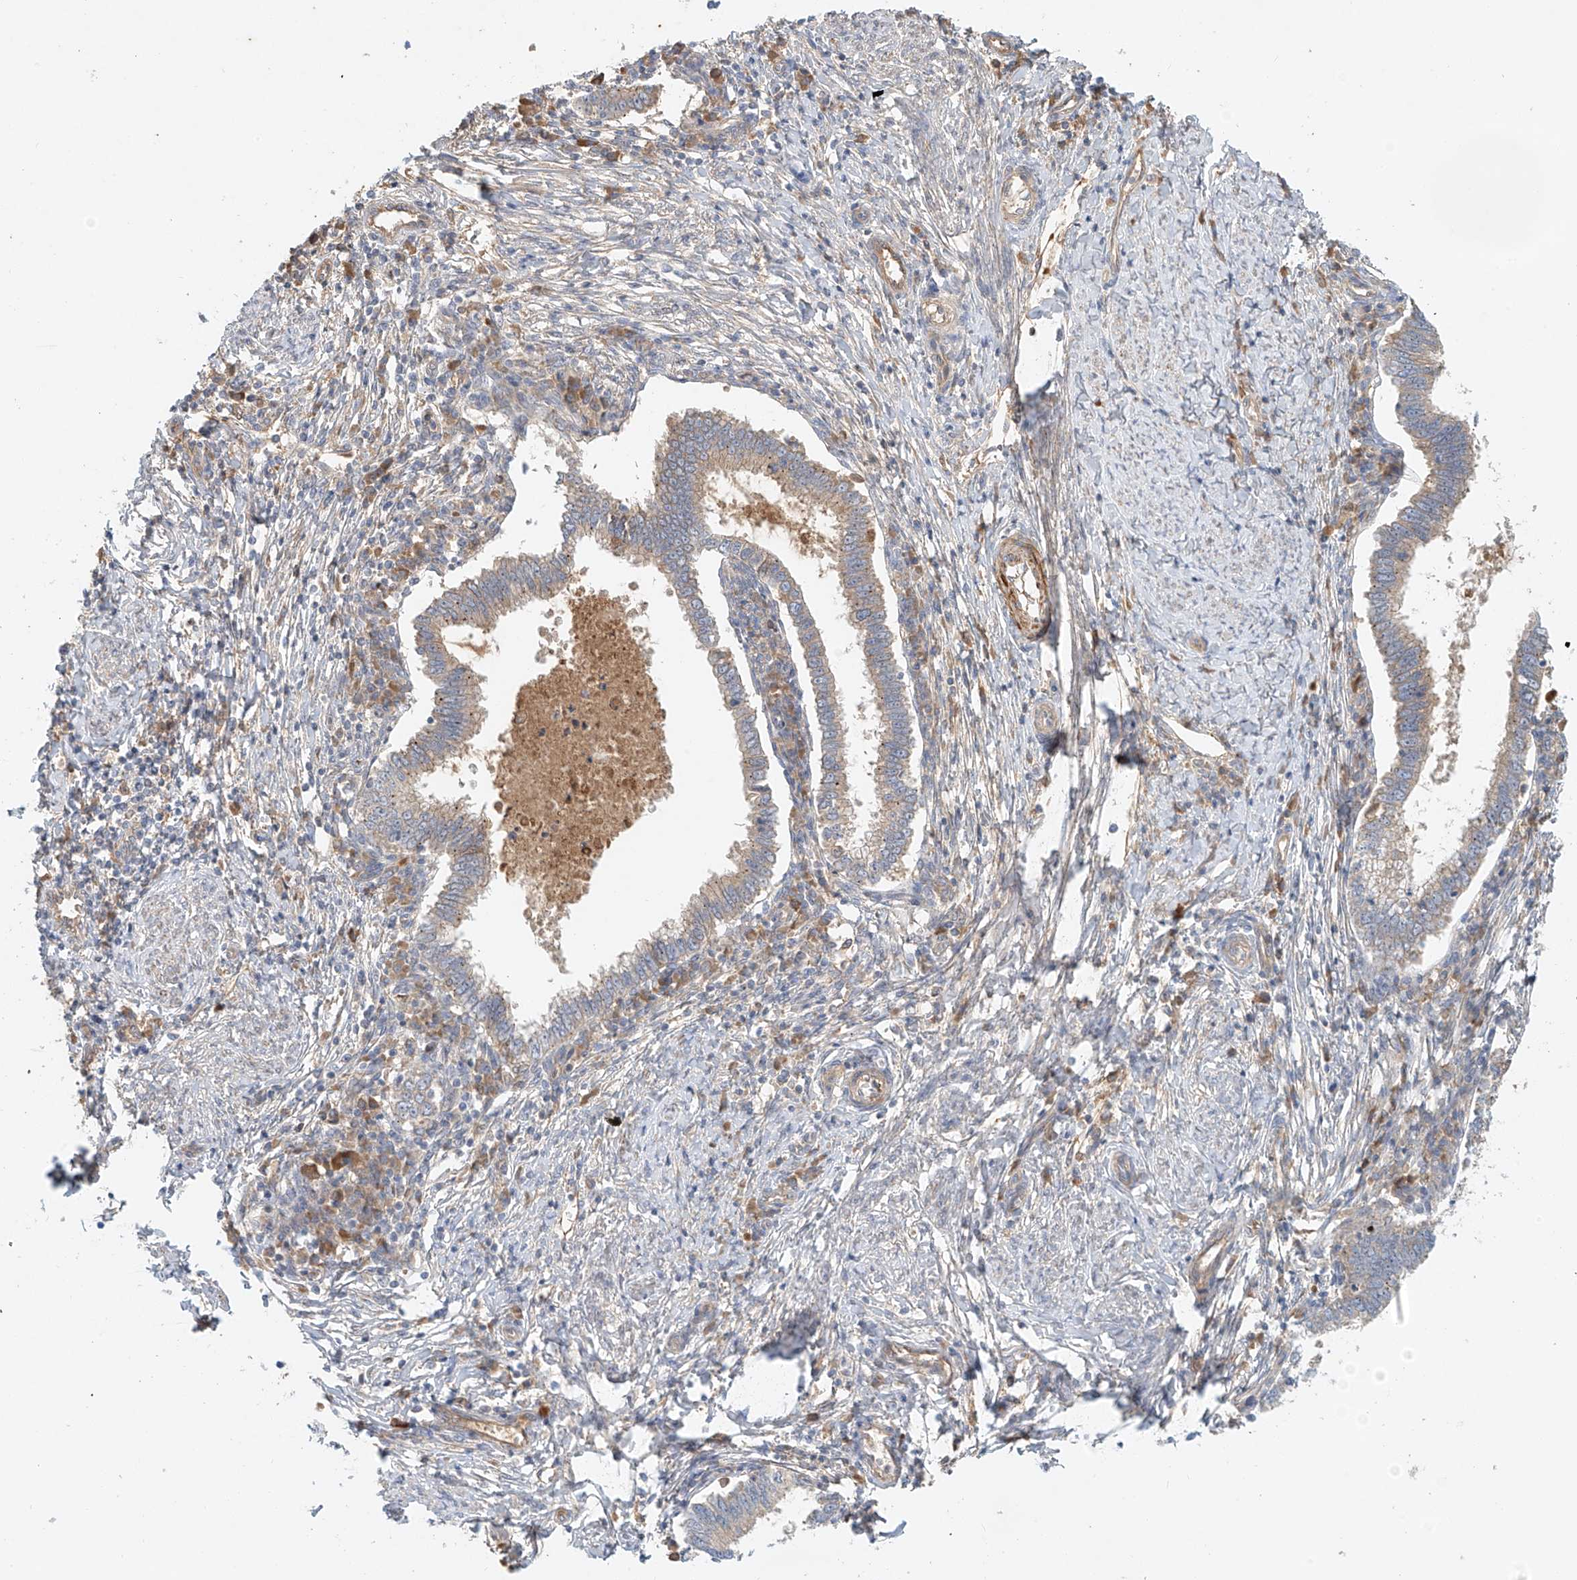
{"staining": {"intensity": "weak", "quantity": "25%-75%", "location": "cytoplasmic/membranous"}, "tissue": "cervical cancer", "cell_type": "Tumor cells", "image_type": "cancer", "snomed": [{"axis": "morphology", "description": "Adenocarcinoma, NOS"}, {"axis": "topography", "description": "Cervix"}], "caption": "Protein analysis of cervical adenocarcinoma tissue demonstrates weak cytoplasmic/membranous expression in approximately 25%-75% of tumor cells. The protein is stained brown, and the nuclei are stained in blue (DAB (3,3'-diaminobenzidine) IHC with brightfield microscopy, high magnification).", "gene": "LYRM9", "patient": {"sex": "female", "age": 36}}